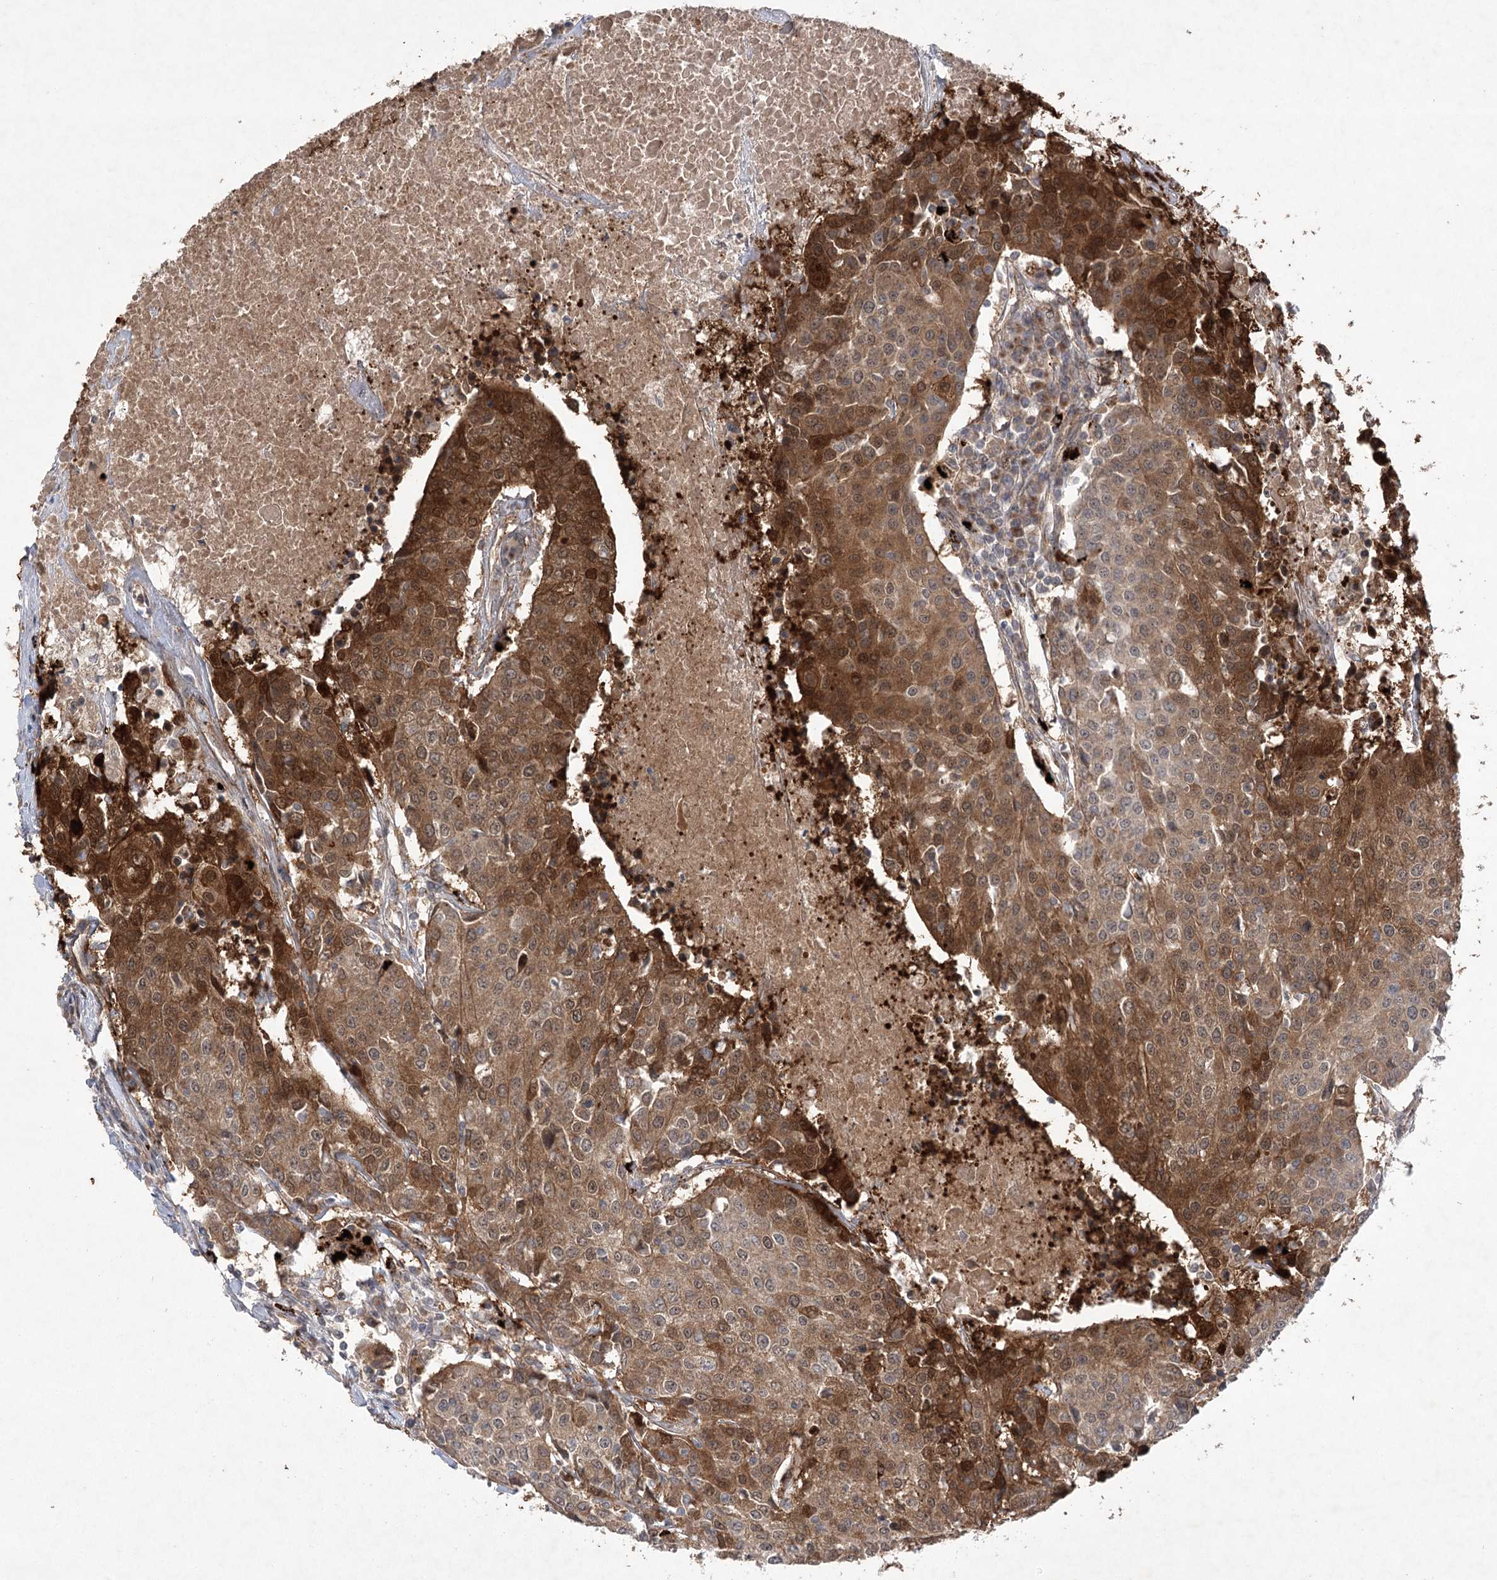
{"staining": {"intensity": "strong", "quantity": ">75%", "location": "cytoplasmic/membranous"}, "tissue": "urothelial cancer", "cell_type": "Tumor cells", "image_type": "cancer", "snomed": [{"axis": "morphology", "description": "Urothelial carcinoma, High grade"}, {"axis": "topography", "description": "Urinary bladder"}], "caption": "Immunohistochemistry histopathology image of human urothelial cancer stained for a protein (brown), which exhibits high levels of strong cytoplasmic/membranous staining in about >75% of tumor cells.", "gene": "METTL24", "patient": {"sex": "female", "age": 85}}